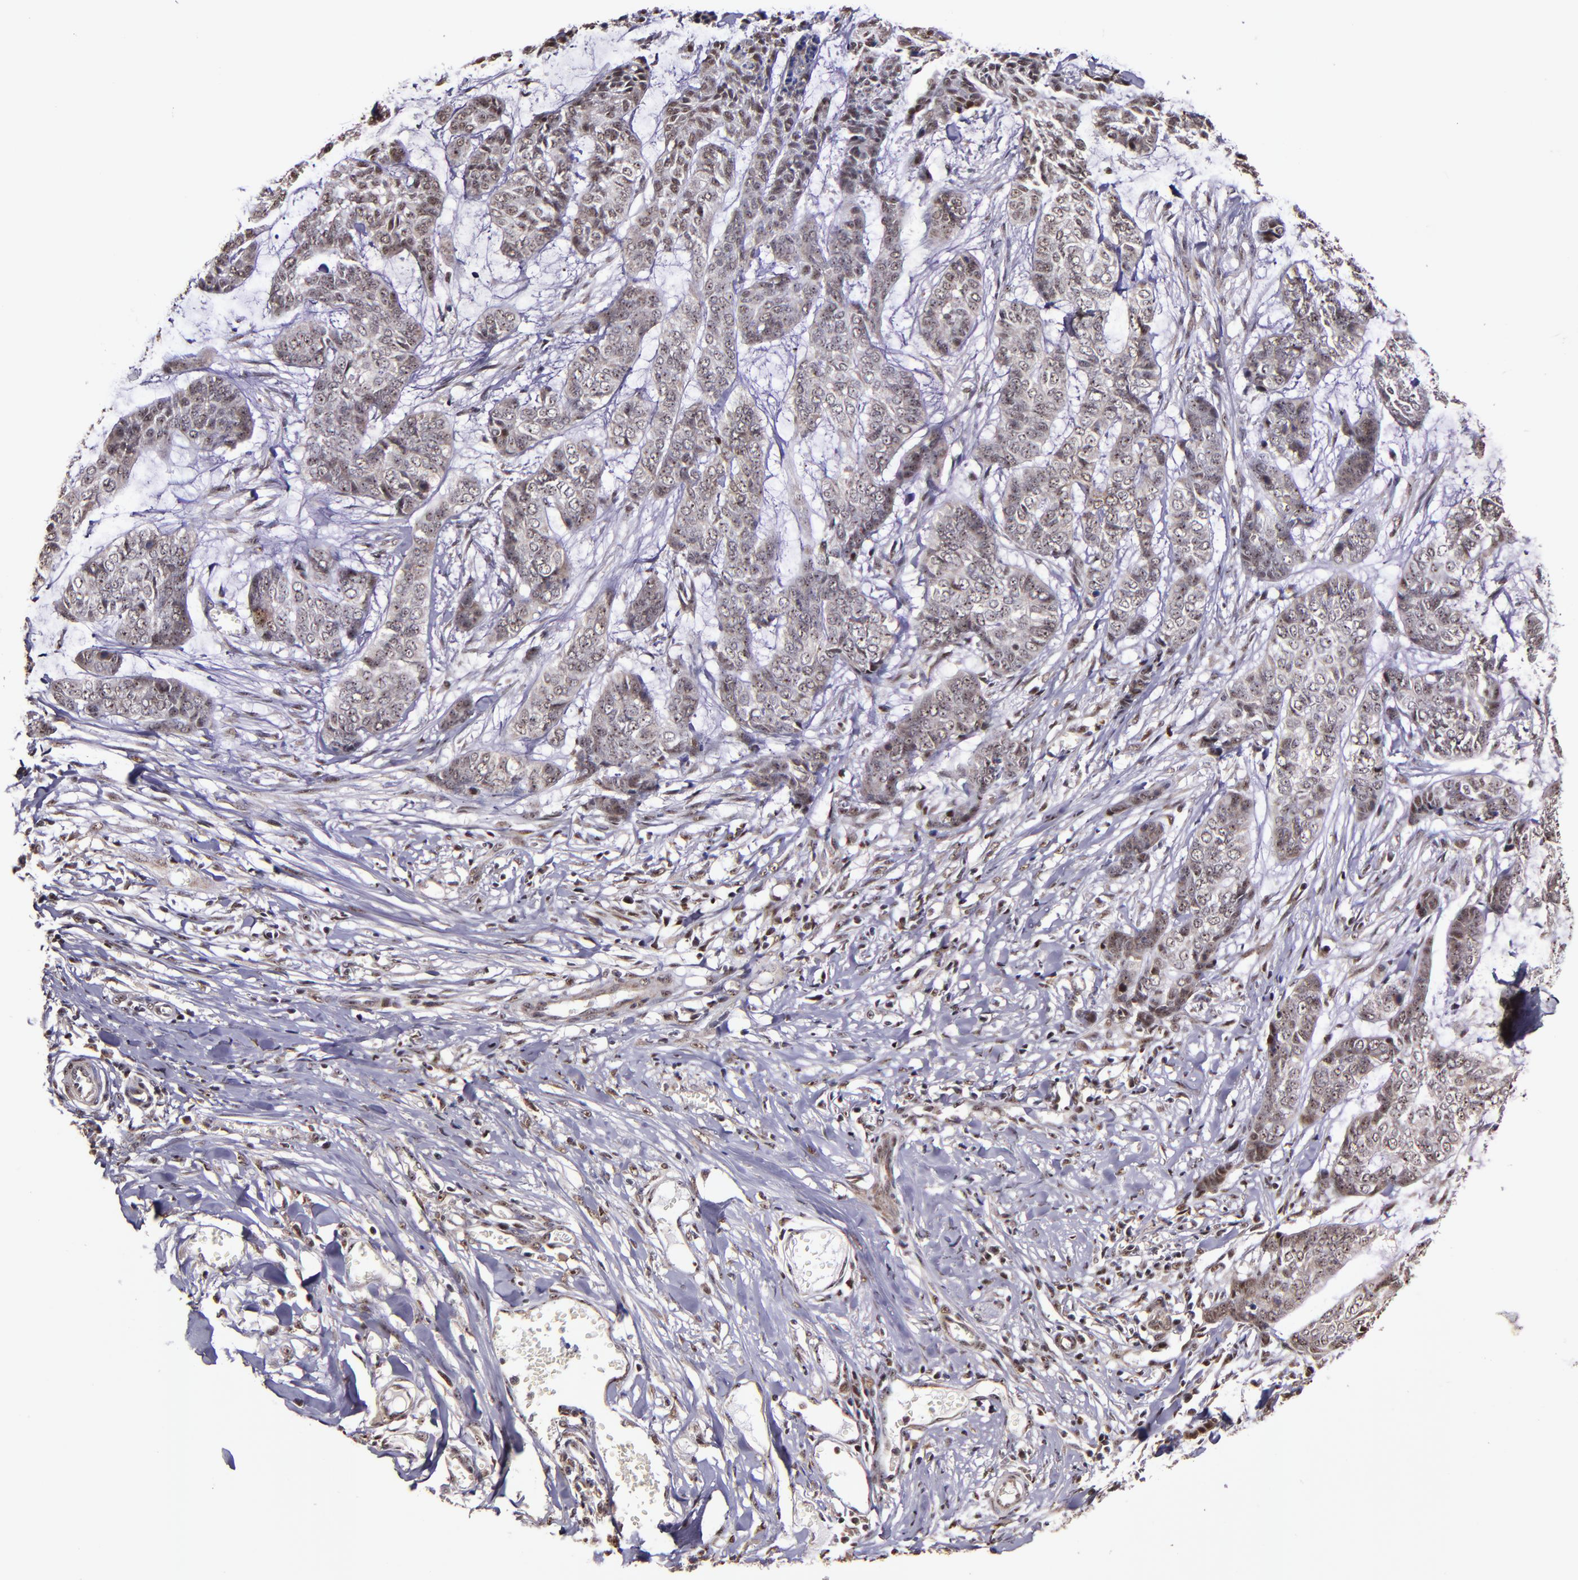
{"staining": {"intensity": "weak", "quantity": "<25%", "location": "cytoplasmic/membranous,nuclear"}, "tissue": "skin cancer", "cell_type": "Tumor cells", "image_type": "cancer", "snomed": [{"axis": "morphology", "description": "Basal cell carcinoma"}, {"axis": "topography", "description": "Skin"}], "caption": "High power microscopy histopathology image of an immunohistochemistry (IHC) micrograph of basal cell carcinoma (skin), revealing no significant staining in tumor cells.", "gene": "CECR2", "patient": {"sex": "female", "age": 64}}